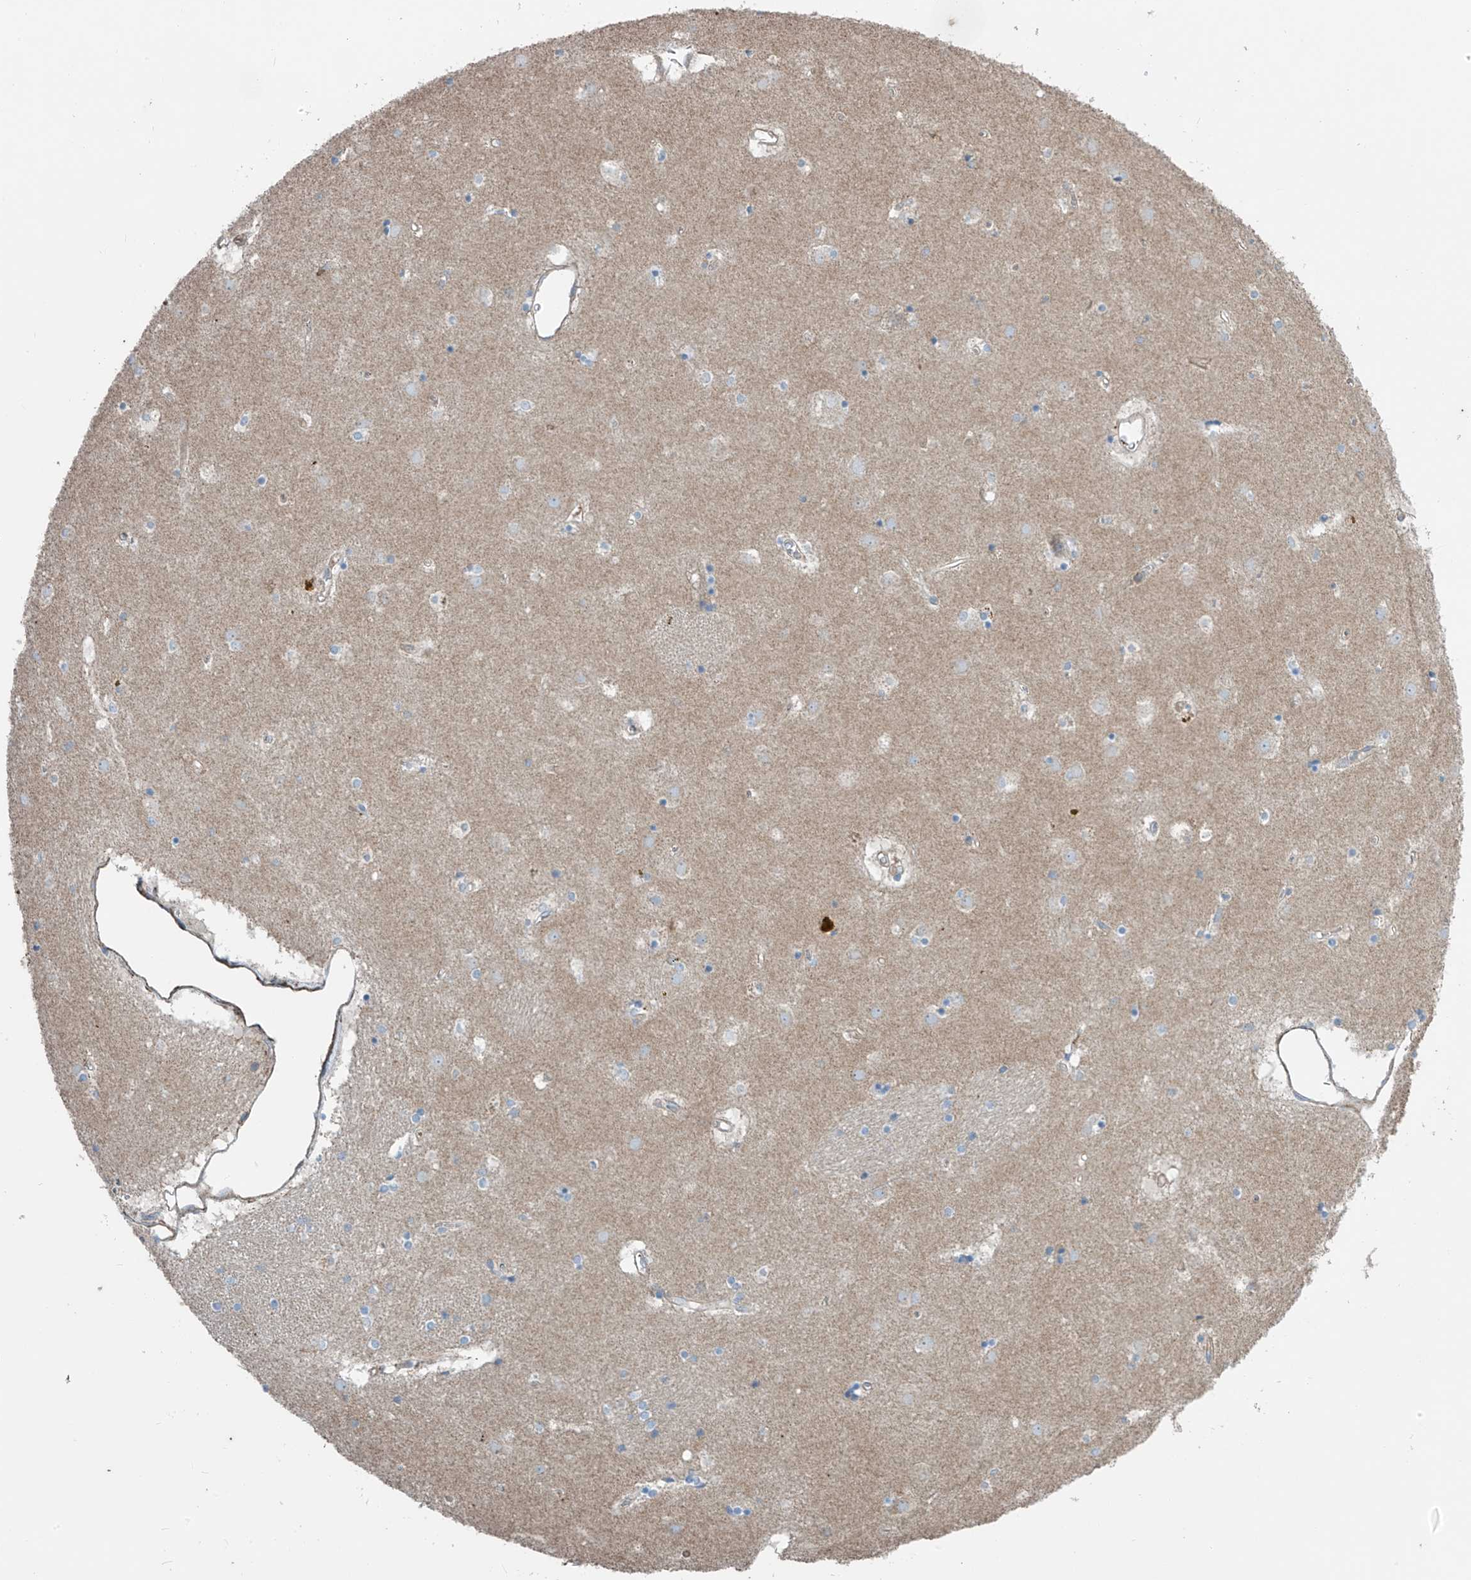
{"staining": {"intensity": "negative", "quantity": "none", "location": "none"}, "tissue": "caudate", "cell_type": "Glial cells", "image_type": "normal", "snomed": [{"axis": "morphology", "description": "Normal tissue, NOS"}, {"axis": "topography", "description": "Lateral ventricle wall"}], "caption": "Glial cells are negative for brown protein staining in benign caudate. (Immunohistochemistry, brightfield microscopy, high magnification).", "gene": "SLC1A5", "patient": {"sex": "male", "age": 70}}